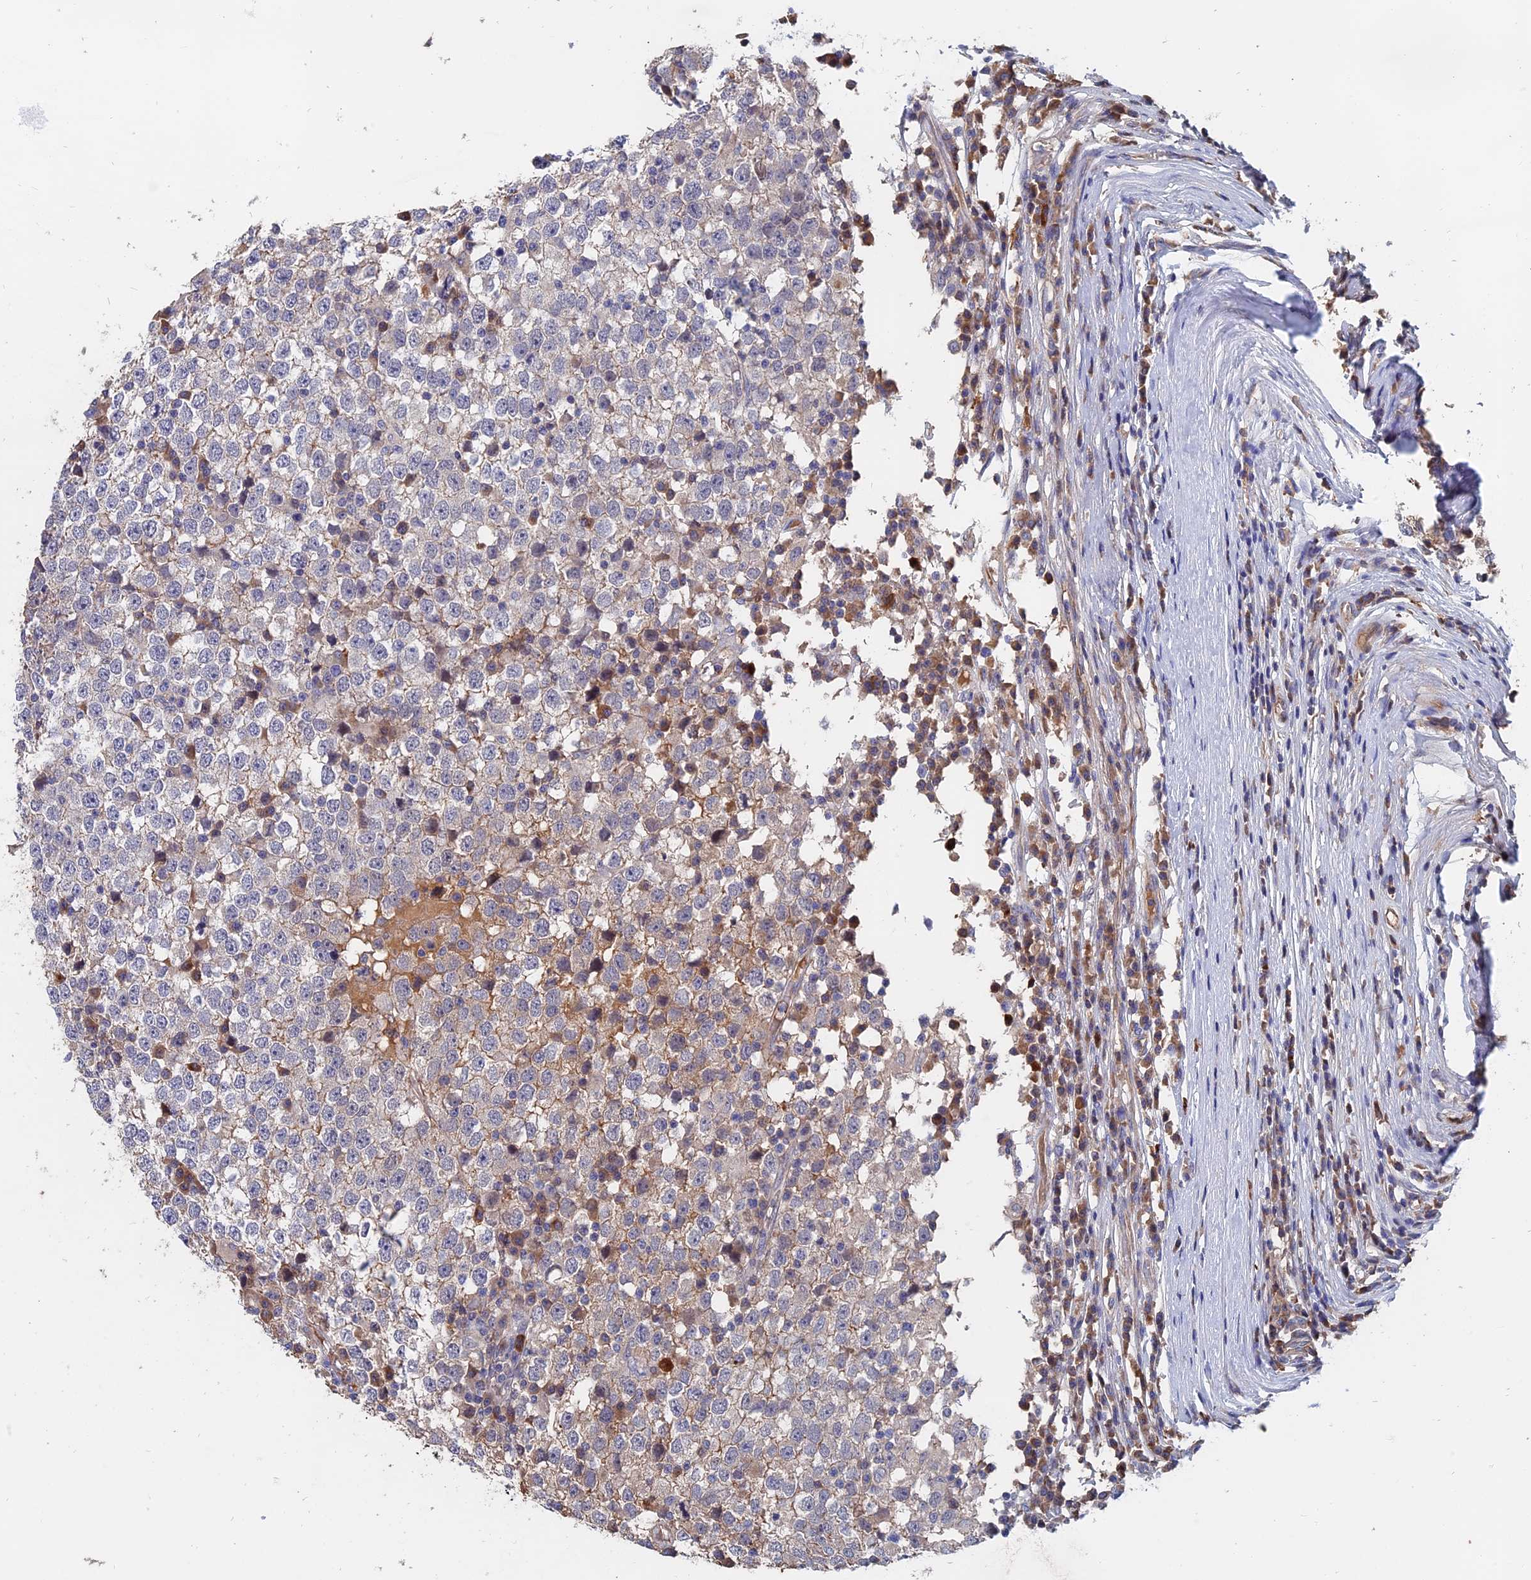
{"staining": {"intensity": "weak", "quantity": "<25%", "location": "cytoplasmic/membranous"}, "tissue": "testis cancer", "cell_type": "Tumor cells", "image_type": "cancer", "snomed": [{"axis": "morphology", "description": "Seminoma, NOS"}, {"axis": "topography", "description": "Testis"}], "caption": "Immunohistochemistry of testis seminoma exhibits no staining in tumor cells.", "gene": "SLC33A1", "patient": {"sex": "male", "age": 65}}